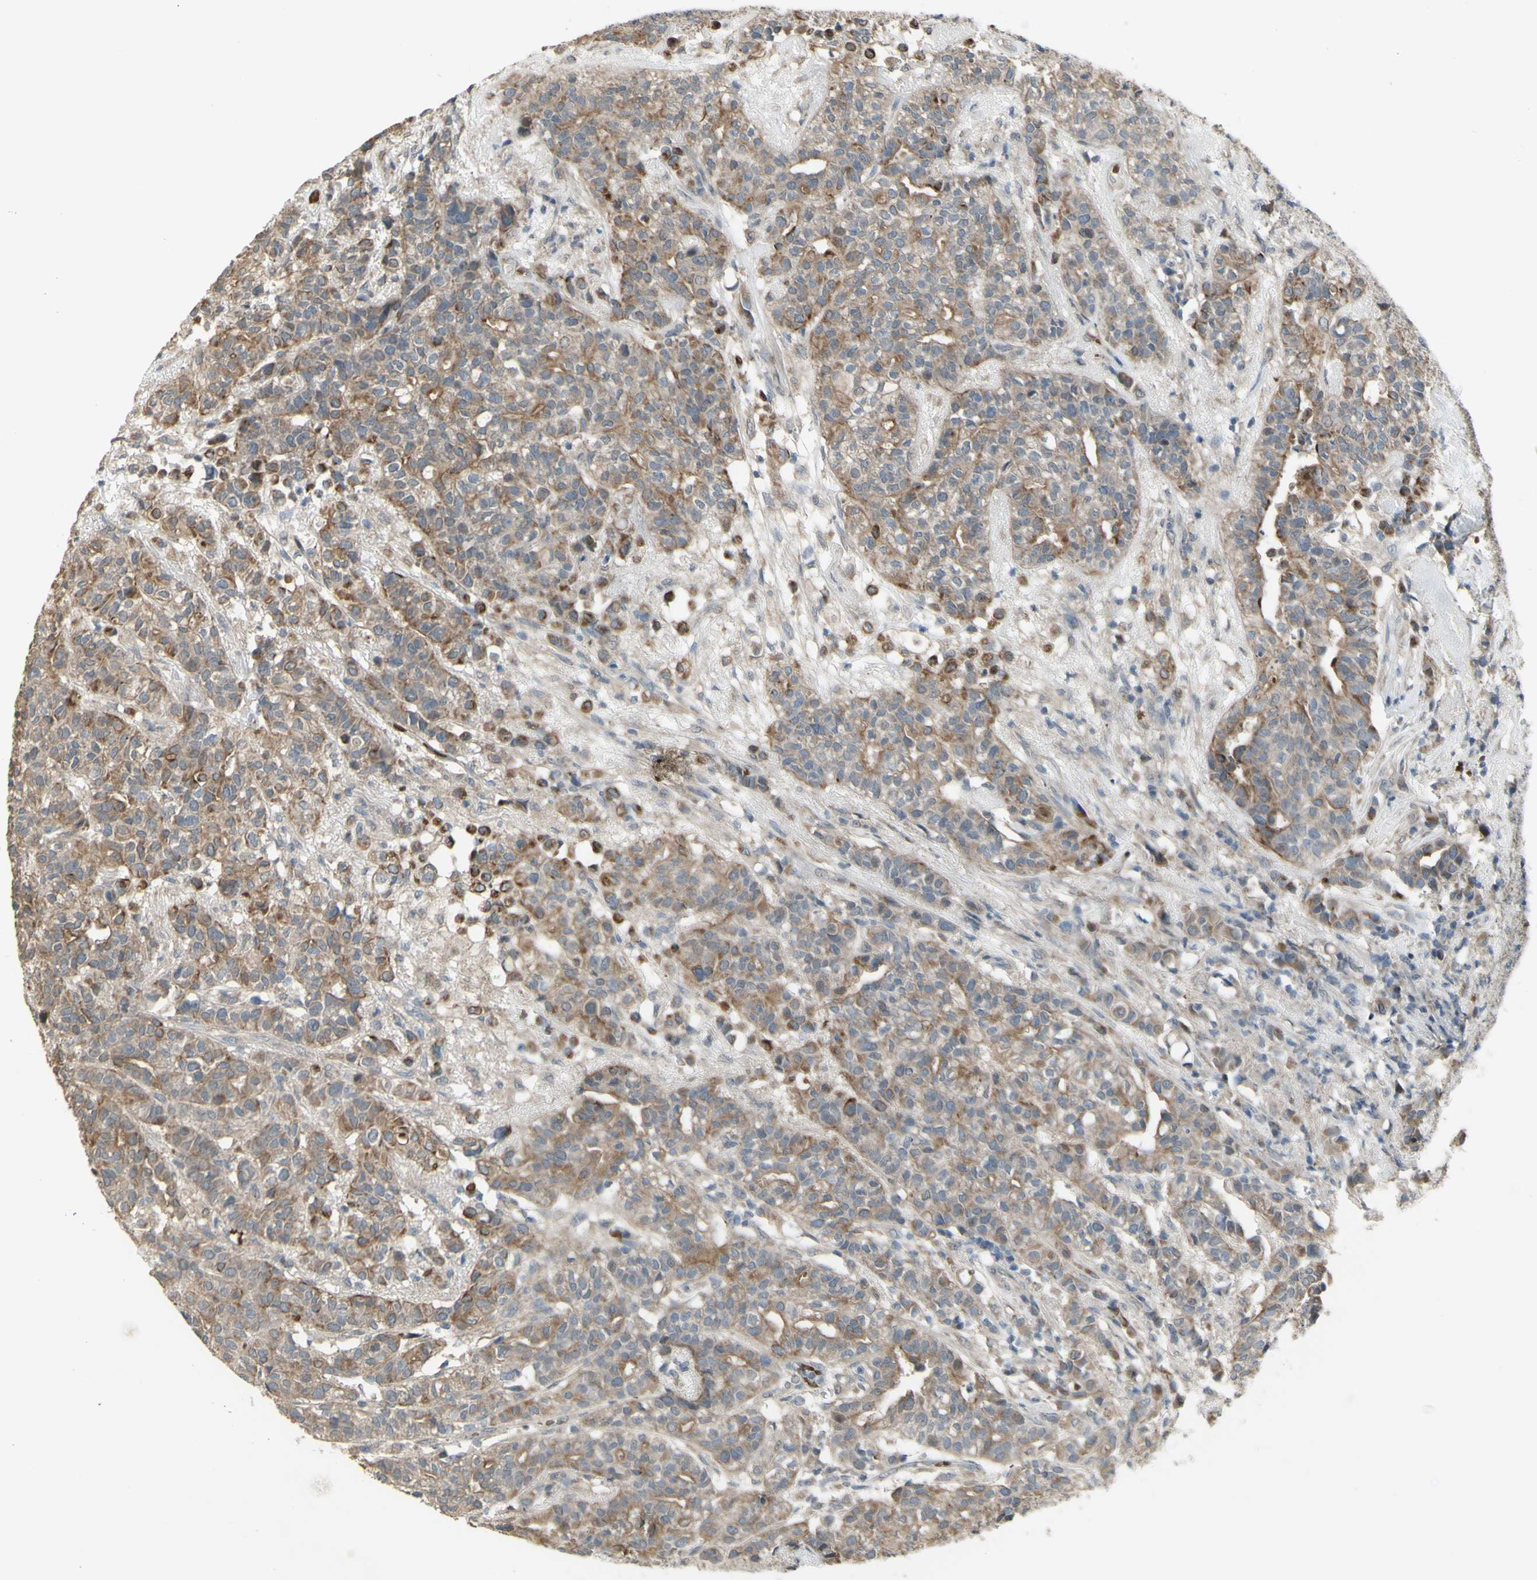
{"staining": {"intensity": "moderate", "quantity": ">75%", "location": "cytoplasmic/membranous"}, "tissue": "head and neck cancer", "cell_type": "Tumor cells", "image_type": "cancer", "snomed": [{"axis": "morphology", "description": "Adenocarcinoma, NOS"}, {"axis": "topography", "description": "Salivary gland"}, {"axis": "topography", "description": "Head-Neck"}], "caption": "Immunohistochemical staining of human head and neck cancer exhibits moderate cytoplasmic/membranous protein staining in approximately >75% of tumor cells.", "gene": "GRAMD1B", "patient": {"sex": "female", "age": 65}}